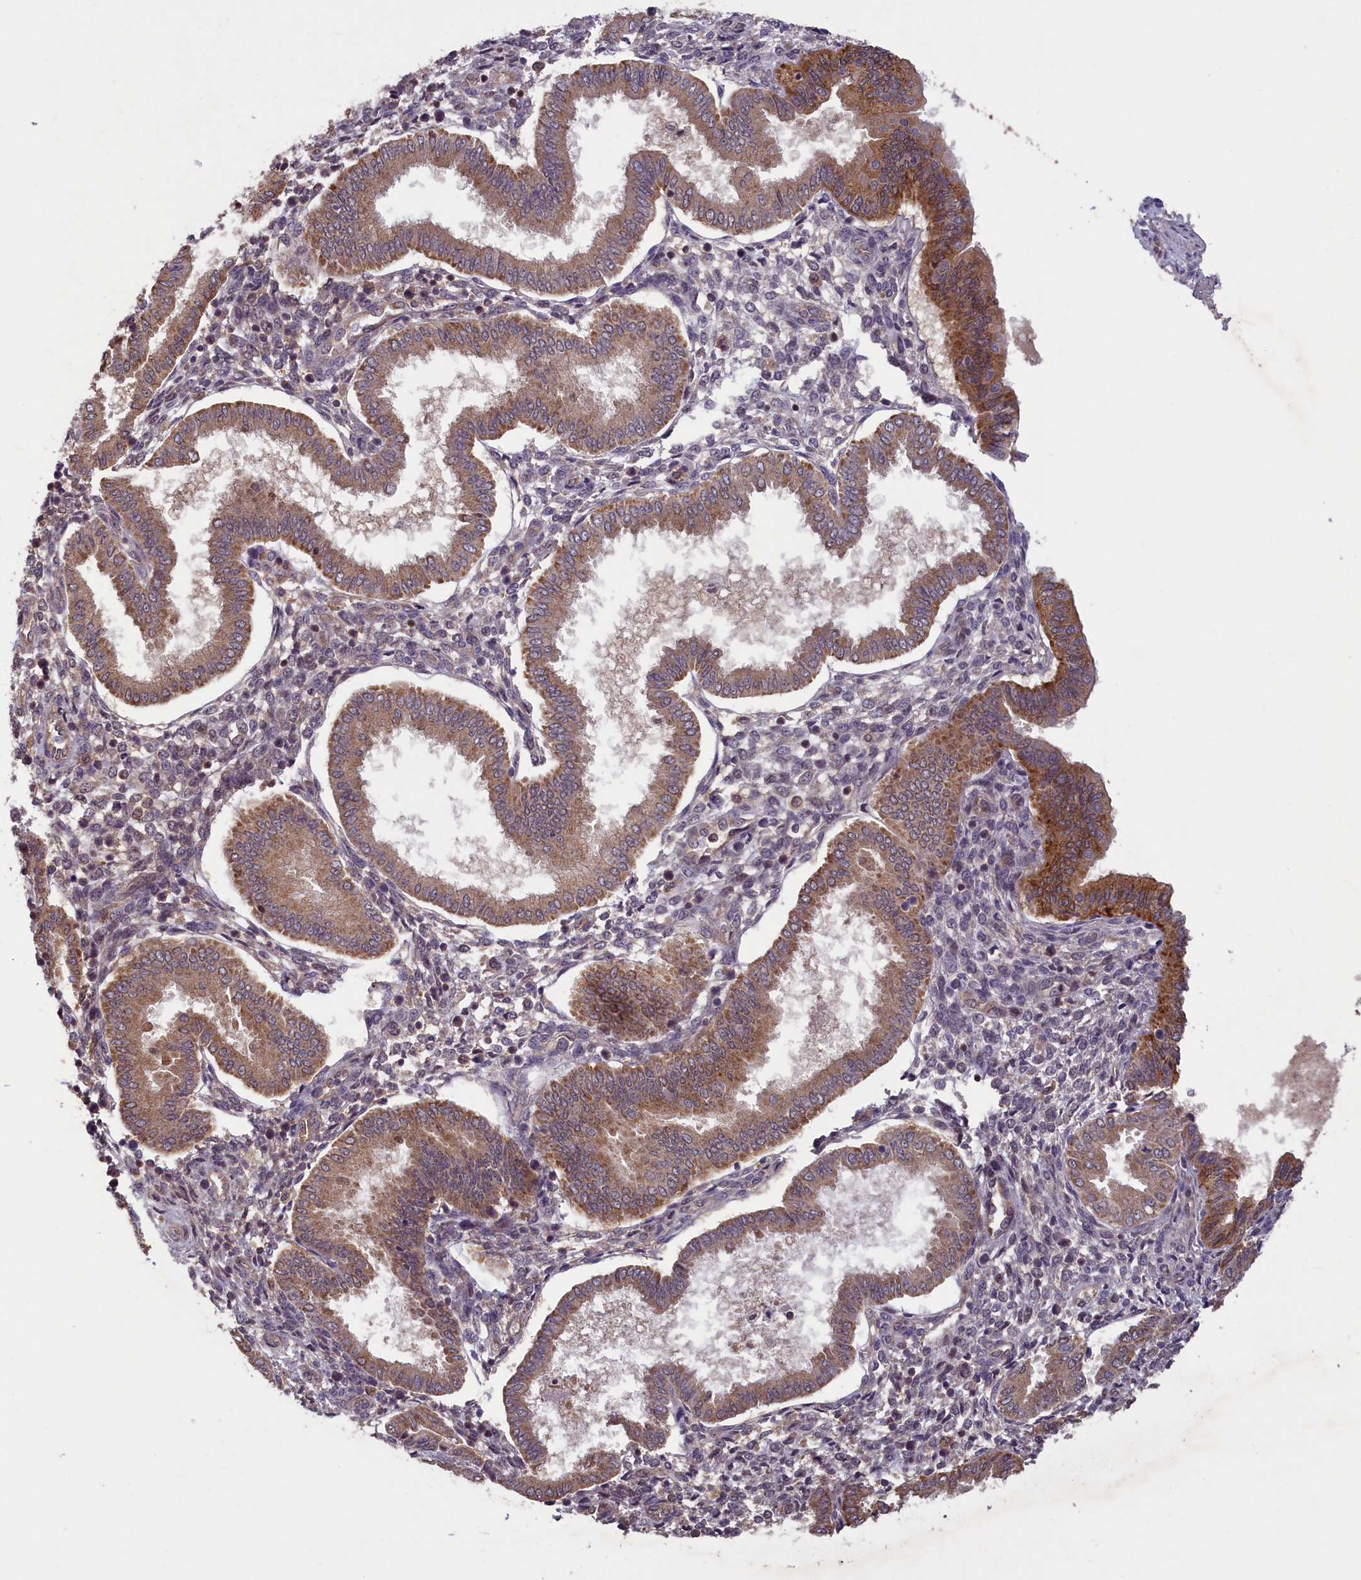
{"staining": {"intensity": "negative", "quantity": "none", "location": "none"}, "tissue": "endometrium", "cell_type": "Cells in endometrial stroma", "image_type": "normal", "snomed": [{"axis": "morphology", "description": "Normal tissue, NOS"}, {"axis": "topography", "description": "Endometrium"}], "caption": "This is an immunohistochemistry image of unremarkable human endometrium. There is no expression in cells in endometrial stroma.", "gene": "NUBP1", "patient": {"sex": "female", "age": 24}}